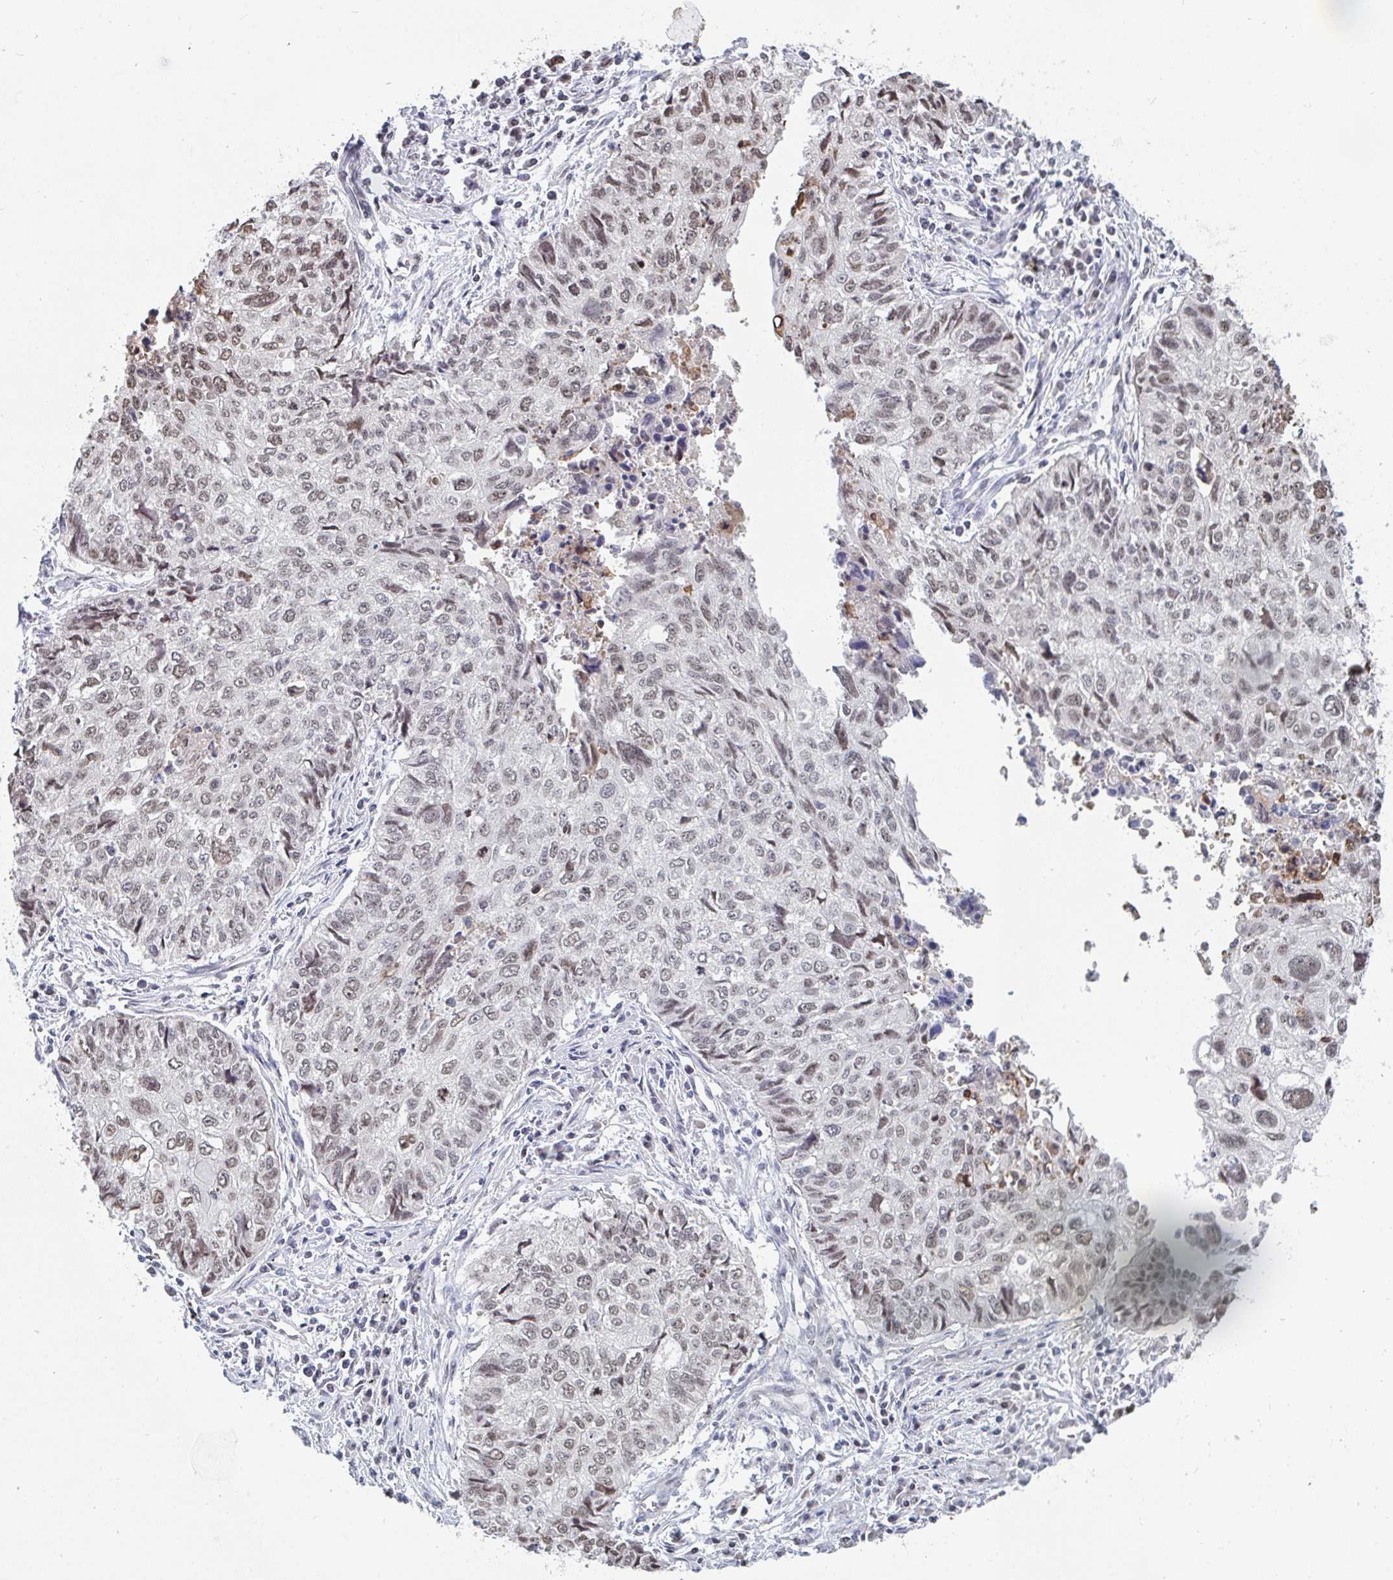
{"staining": {"intensity": "weak", "quantity": ">75%", "location": "nuclear"}, "tissue": "lung cancer", "cell_type": "Tumor cells", "image_type": "cancer", "snomed": [{"axis": "morphology", "description": "Normal morphology"}, {"axis": "morphology", "description": "Aneuploidy"}, {"axis": "morphology", "description": "Squamous cell carcinoma, NOS"}, {"axis": "topography", "description": "Lymph node"}, {"axis": "topography", "description": "Lung"}], "caption": "Immunohistochemical staining of aneuploidy (lung) shows weak nuclear protein staining in approximately >75% of tumor cells.", "gene": "TRIP12", "patient": {"sex": "female", "age": 76}}